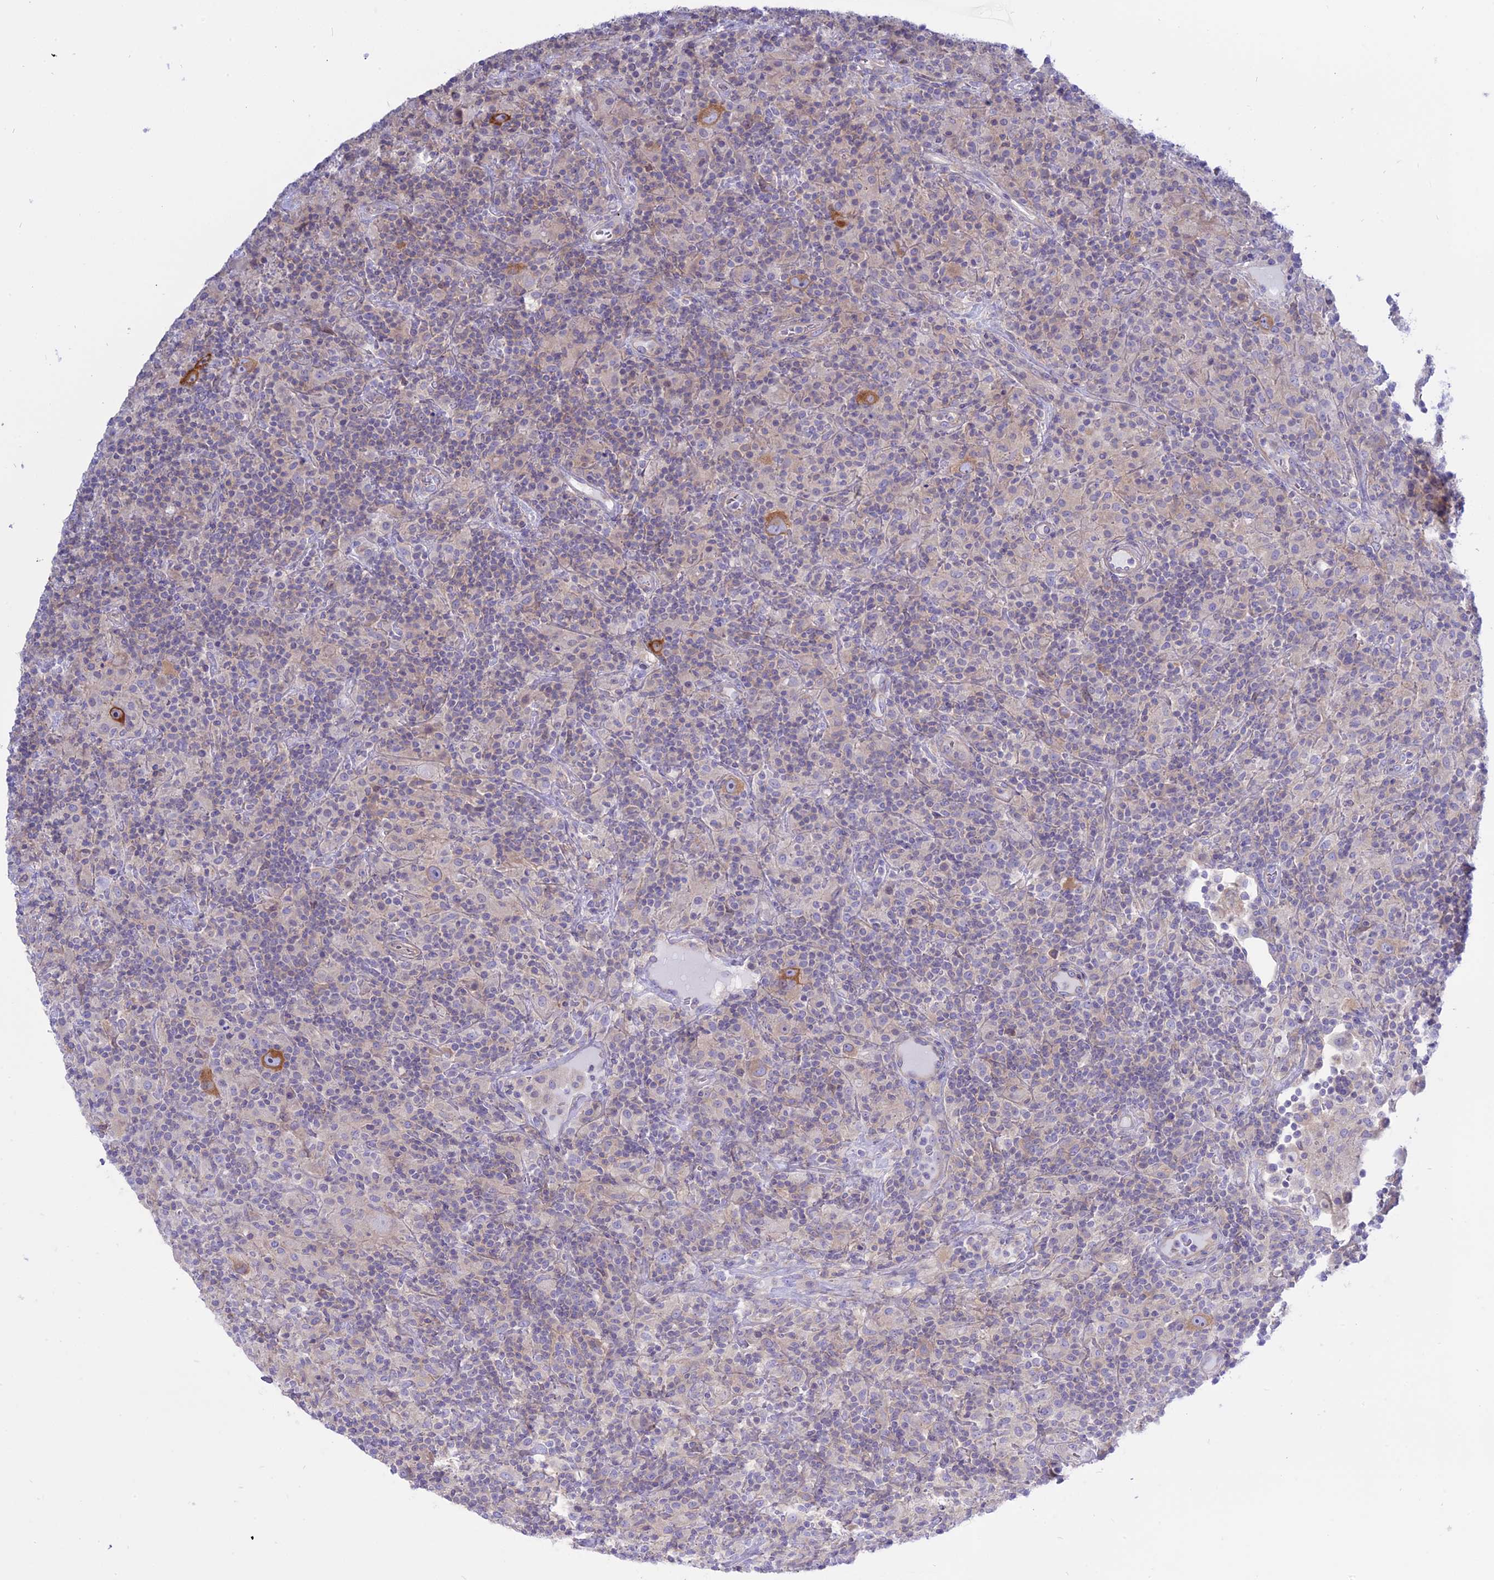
{"staining": {"intensity": "moderate", "quantity": "25%-75%", "location": "cytoplasmic/membranous"}, "tissue": "lymphoma", "cell_type": "Tumor cells", "image_type": "cancer", "snomed": [{"axis": "morphology", "description": "Hodgkin's disease, NOS"}, {"axis": "topography", "description": "Lymph node"}], "caption": "High-power microscopy captured an immunohistochemistry (IHC) image of Hodgkin's disease, revealing moderate cytoplasmic/membranous expression in approximately 25%-75% of tumor cells.", "gene": "AHCYL1", "patient": {"sex": "male", "age": 70}}